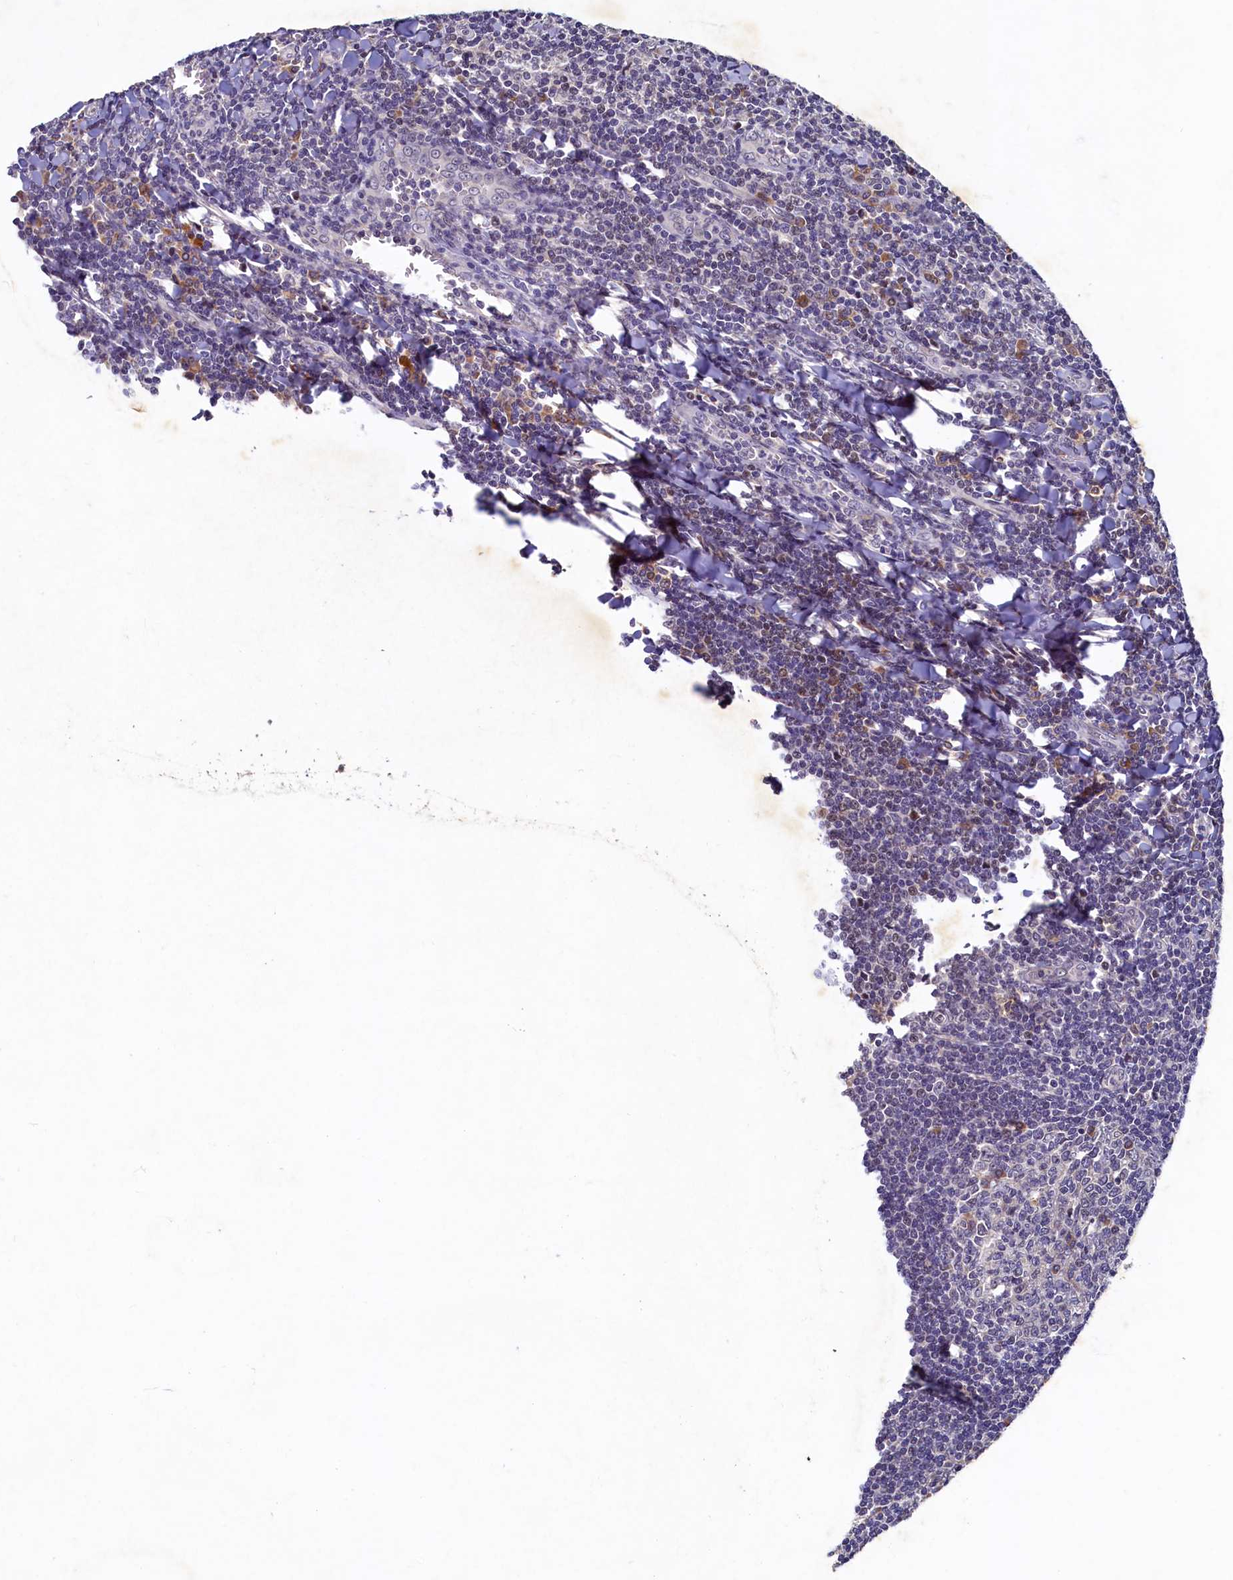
{"staining": {"intensity": "negative", "quantity": "none", "location": "none"}, "tissue": "tonsil", "cell_type": "Germinal center cells", "image_type": "normal", "snomed": [{"axis": "morphology", "description": "Normal tissue, NOS"}, {"axis": "topography", "description": "Tonsil"}], "caption": "Immunohistochemistry of benign human tonsil displays no positivity in germinal center cells.", "gene": "LATS2", "patient": {"sex": "male", "age": 27}}